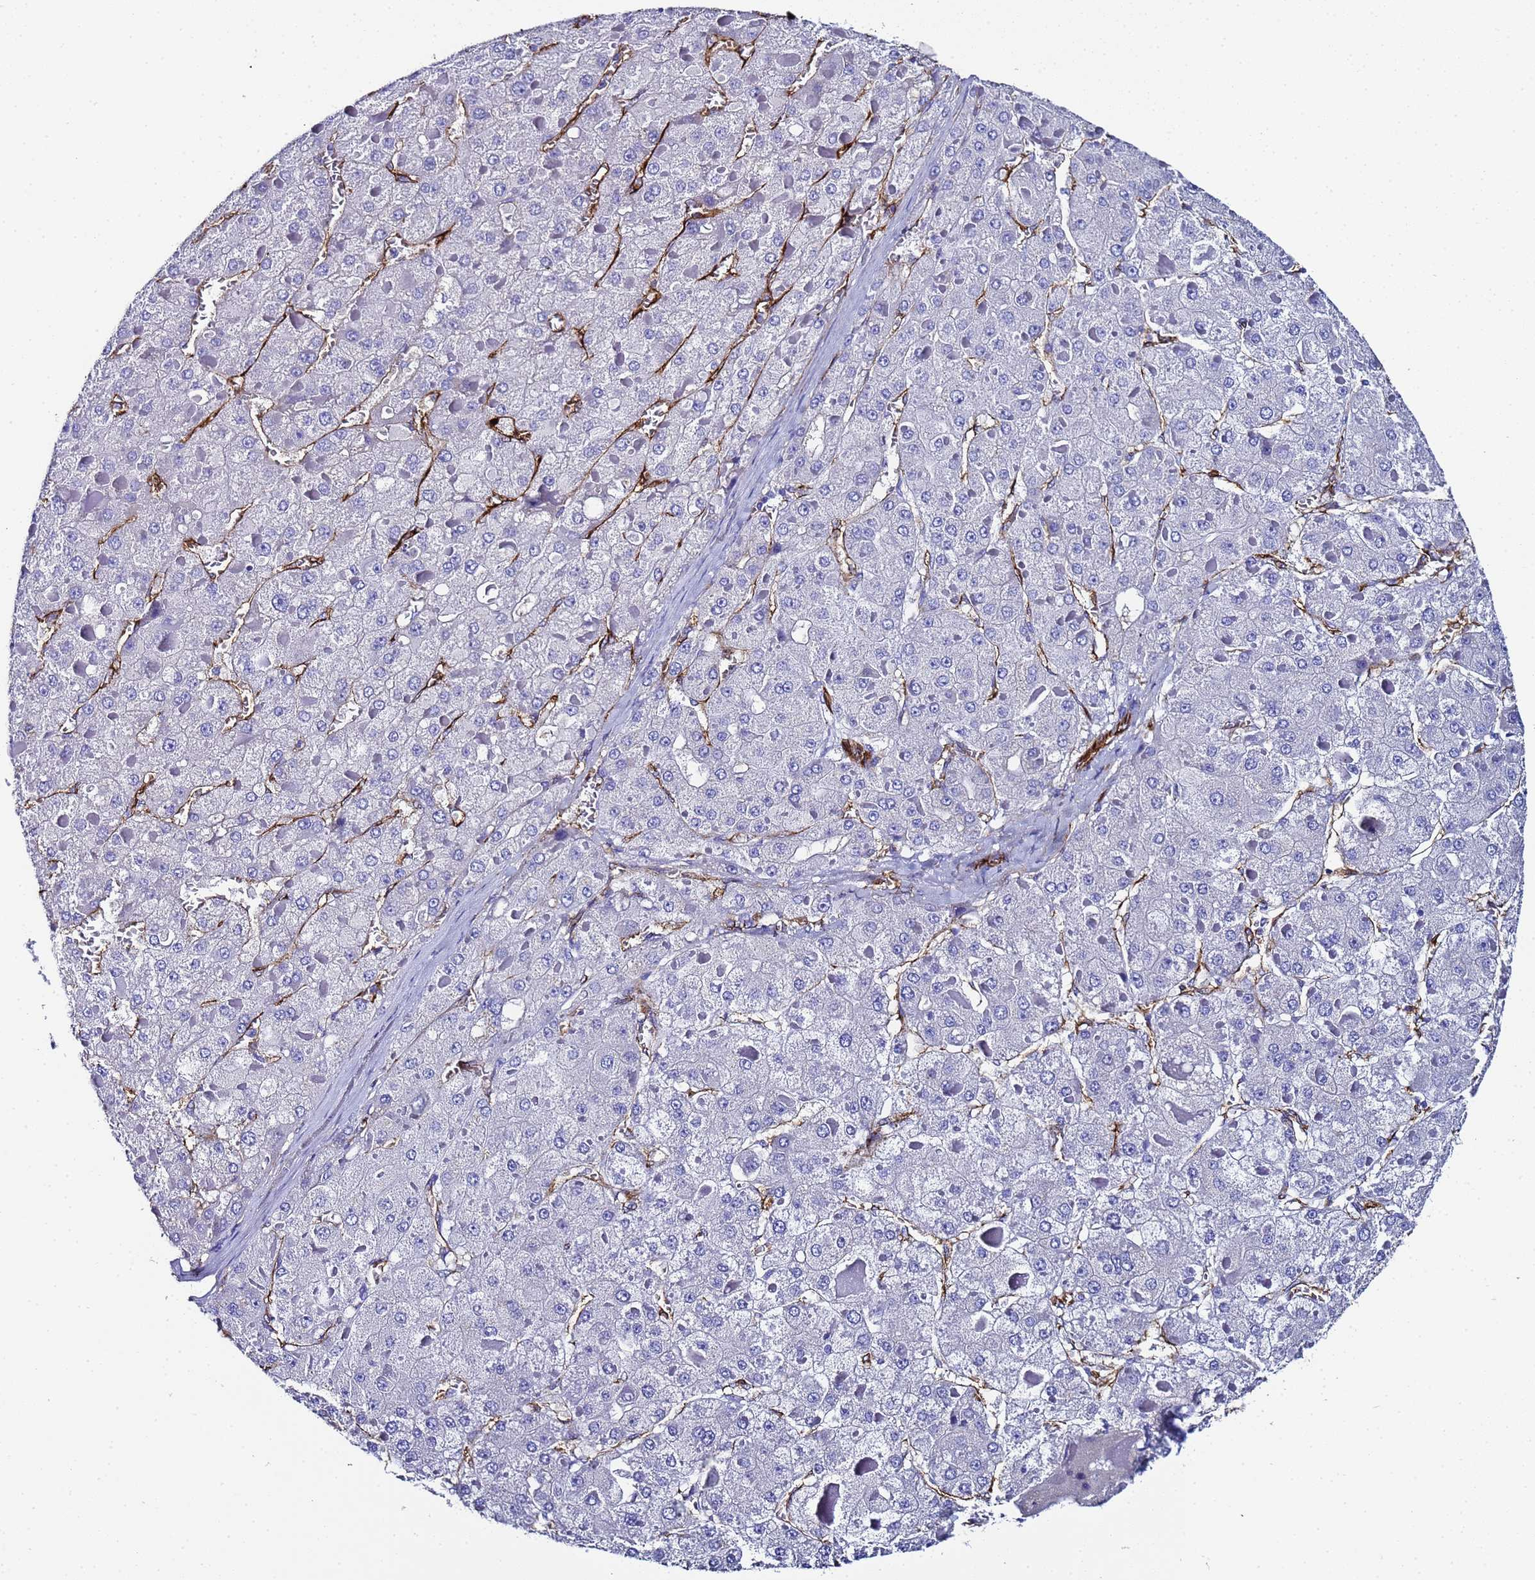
{"staining": {"intensity": "negative", "quantity": "none", "location": "none"}, "tissue": "liver cancer", "cell_type": "Tumor cells", "image_type": "cancer", "snomed": [{"axis": "morphology", "description": "Carcinoma, Hepatocellular, NOS"}, {"axis": "topography", "description": "Liver"}], "caption": "Human liver cancer (hepatocellular carcinoma) stained for a protein using immunohistochemistry (IHC) displays no expression in tumor cells.", "gene": "ADIPOQ", "patient": {"sex": "female", "age": 73}}